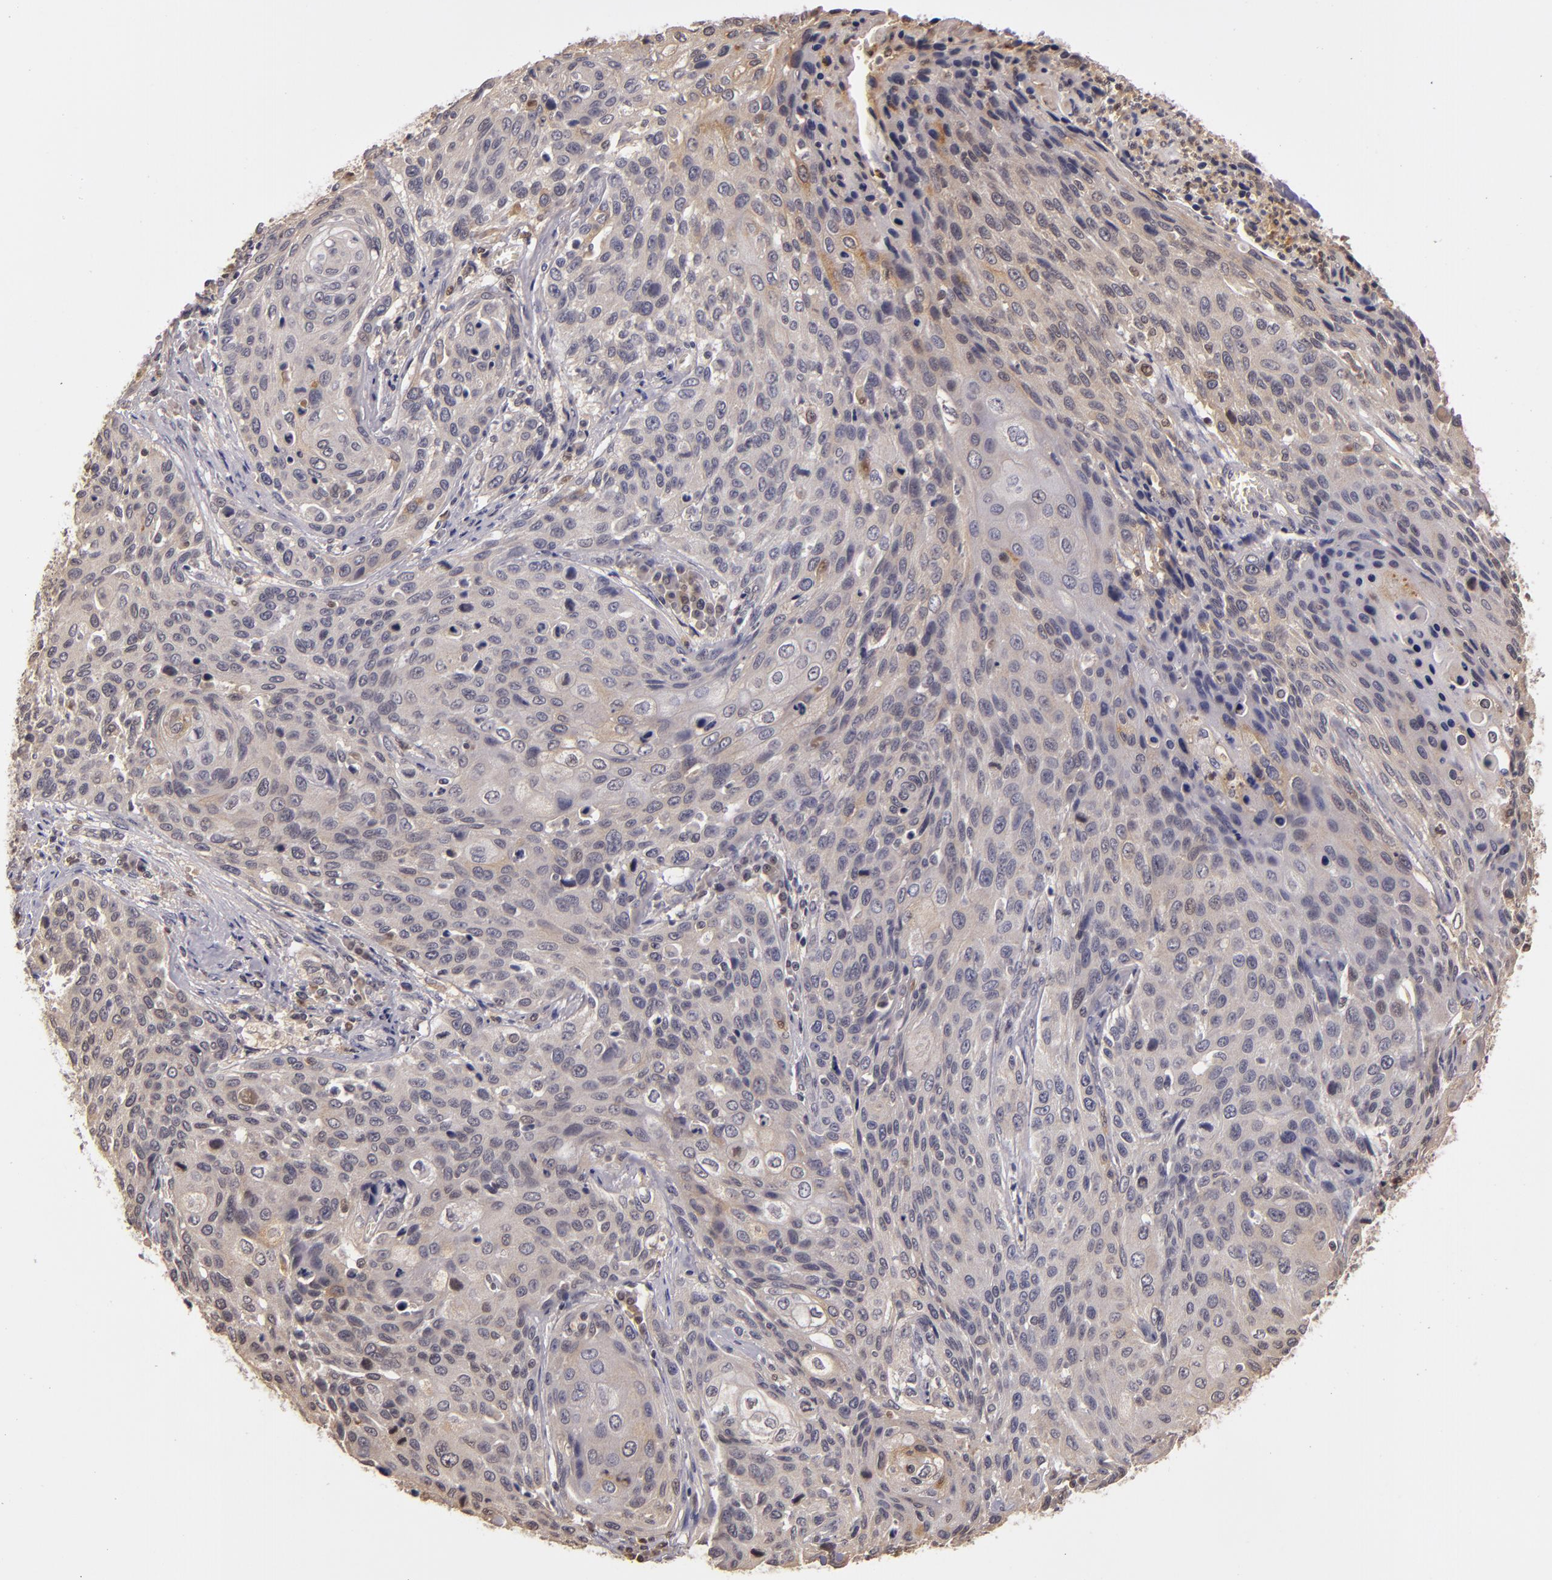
{"staining": {"intensity": "weak", "quantity": ">75%", "location": "cytoplasmic/membranous"}, "tissue": "cervical cancer", "cell_type": "Tumor cells", "image_type": "cancer", "snomed": [{"axis": "morphology", "description": "Squamous cell carcinoma, NOS"}, {"axis": "topography", "description": "Cervix"}], "caption": "Protein expression analysis of cervical cancer demonstrates weak cytoplasmic/membranous staining in about >75% of tumor cells.", "gene": "LRG1", "patient": {"sex": "female", "age": 32}}